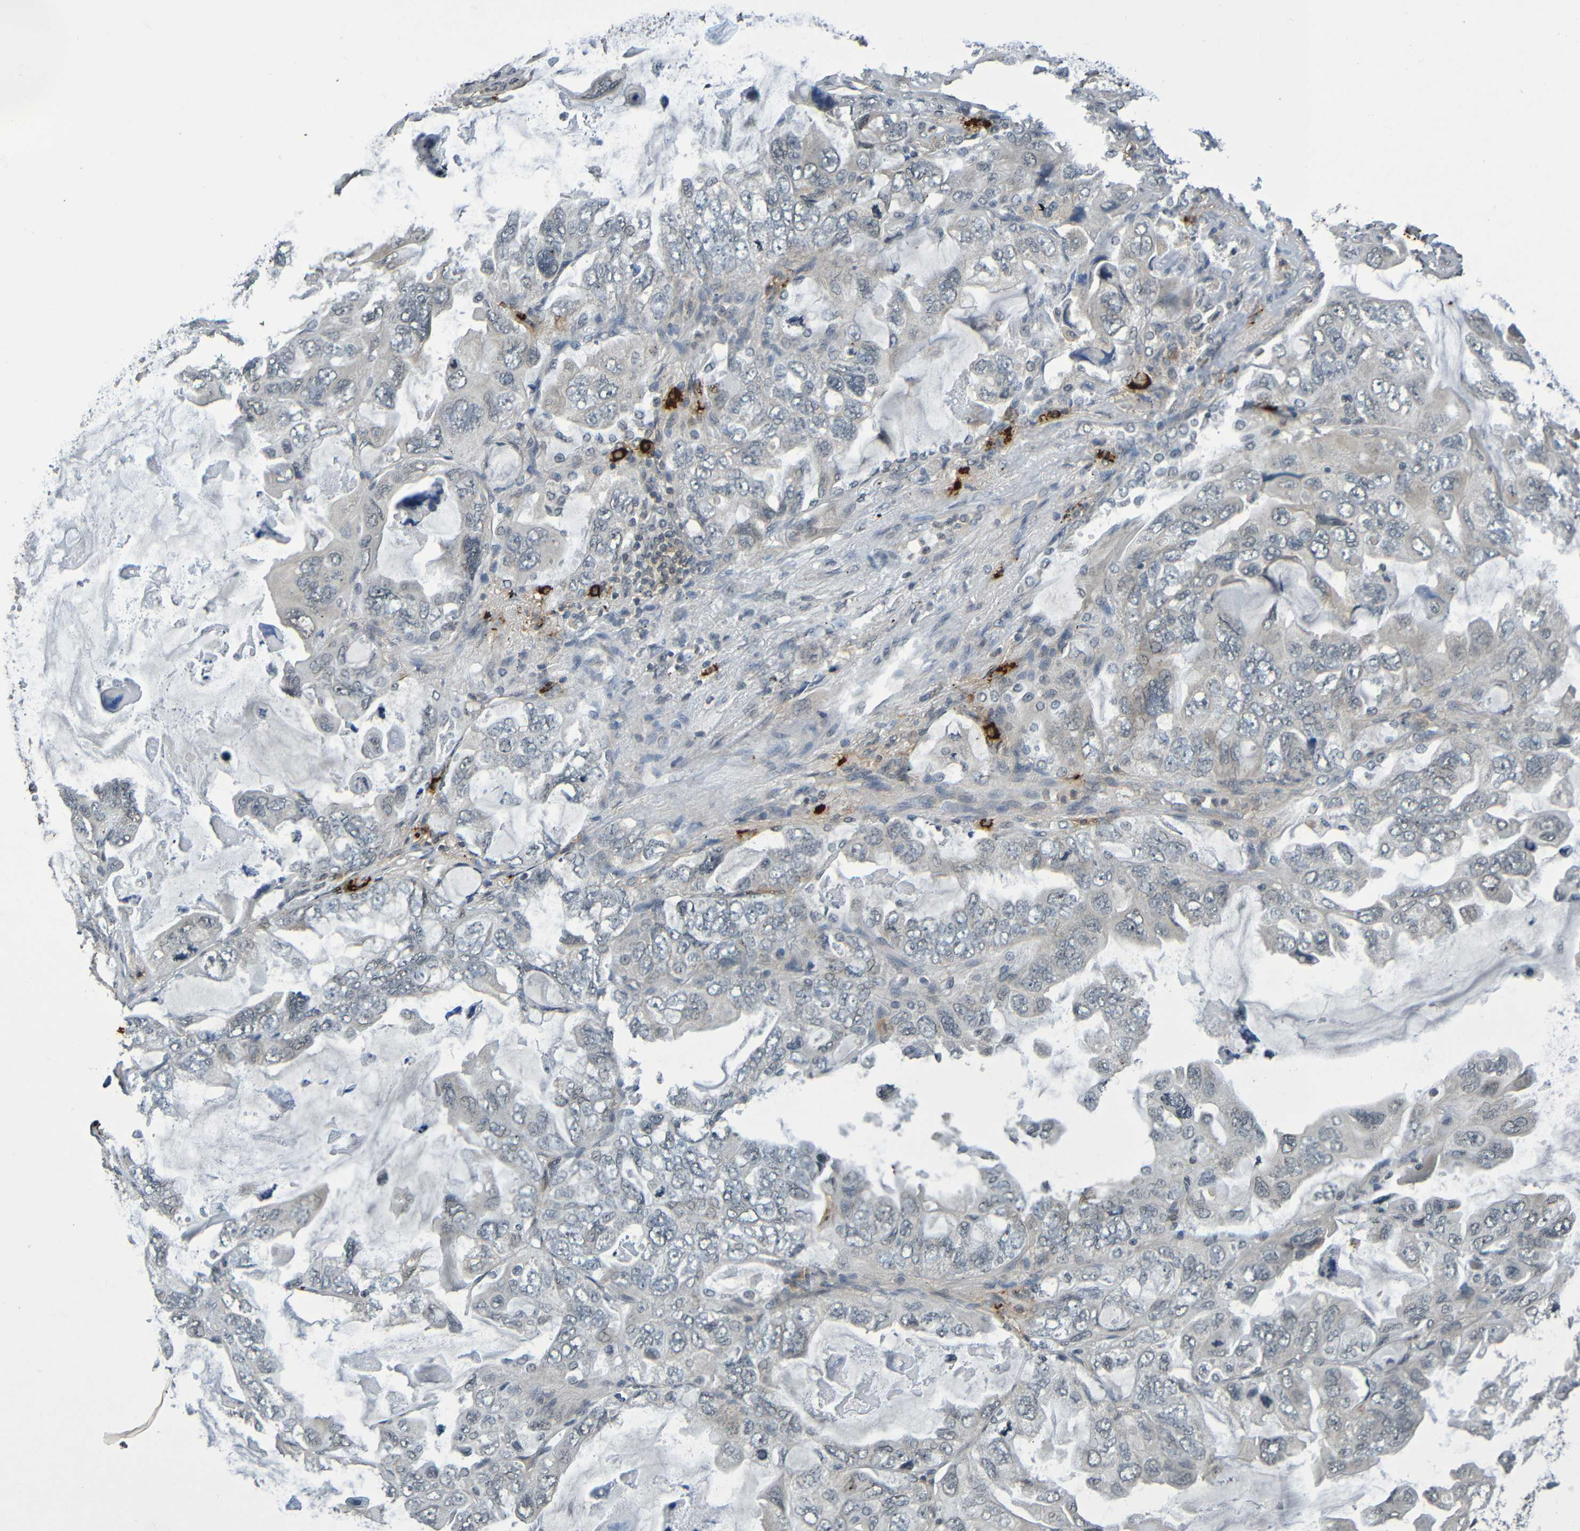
{"staining": {"intensity": "negative", "quantity": "none", "location": "none"}, "tissue": "lung cancer", "cell_type": "Tumor cells", "image_type": "cancer", "snomed": [{"axis": "morphology", "description": "Squamous cell carcinoma, NOS"}, {"axis": "topography", "description": "Lung"}], "caption": "The immunohistochemistry micrograph has no significant staining in tumor cells of squamous cell carcinoma (lung) tissue.", "gene": "C3AR1", "patient": {"sex": "female", "age": 73}}